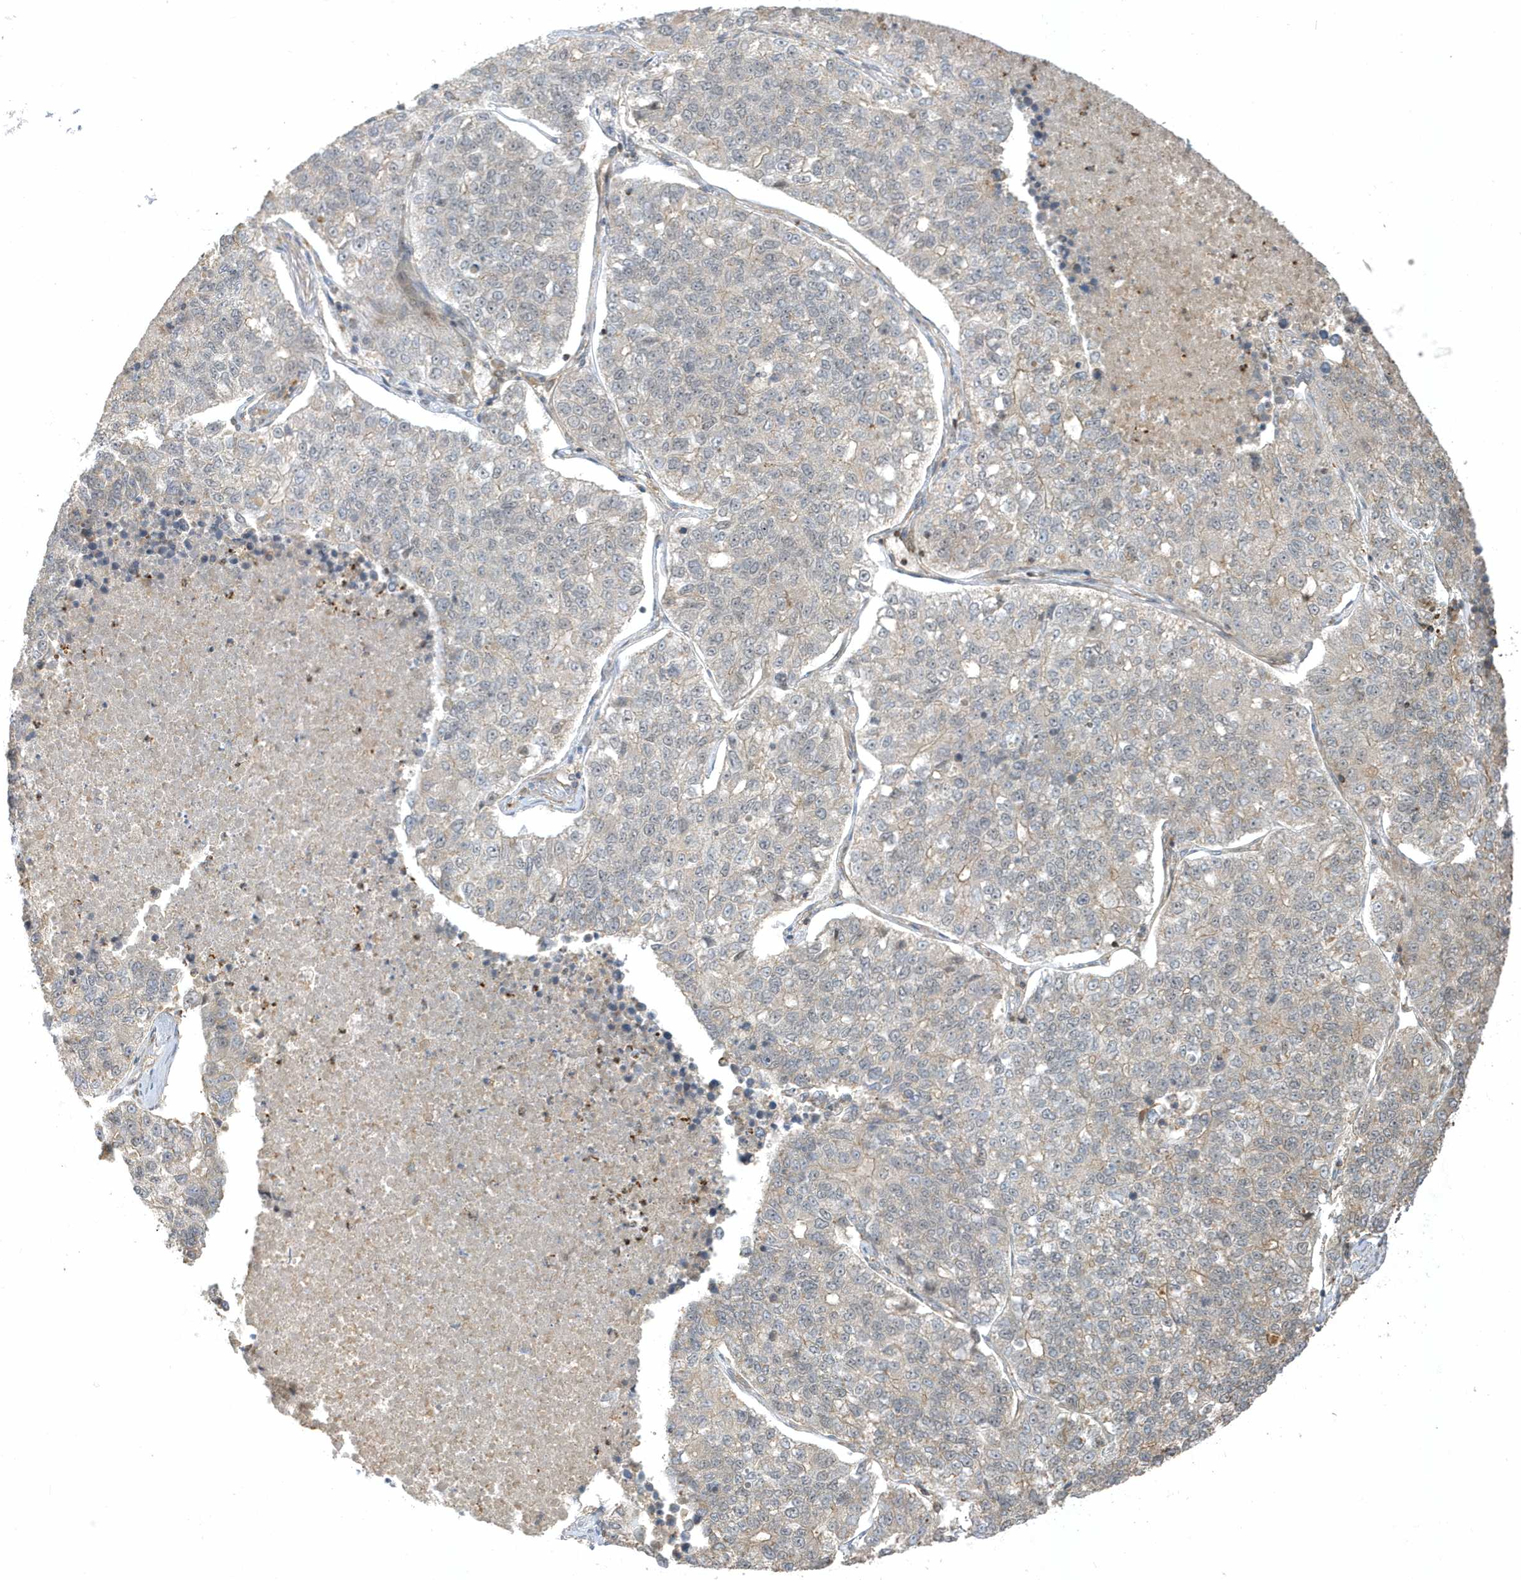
{"staining": {"intensity": "weak", "quantity": "<25%", "location": "cytoplasmic/membranous"}, "tissue": "lung cancer", "cell_type": "Tumor cells", "image_type": "cancer", "snomed": [{"axis": "morphology", "description": "Adenocarcinoma, NOS"}, {"axis": "topography", "description": "Lung"}], "caption": "High power microscopy image of an IHC image of adenocarcinoma (lung), revealing no significant staining in tumor cells.", "gene": "ZBTB8A", "patient": {"sex": "male", "age": 49}}